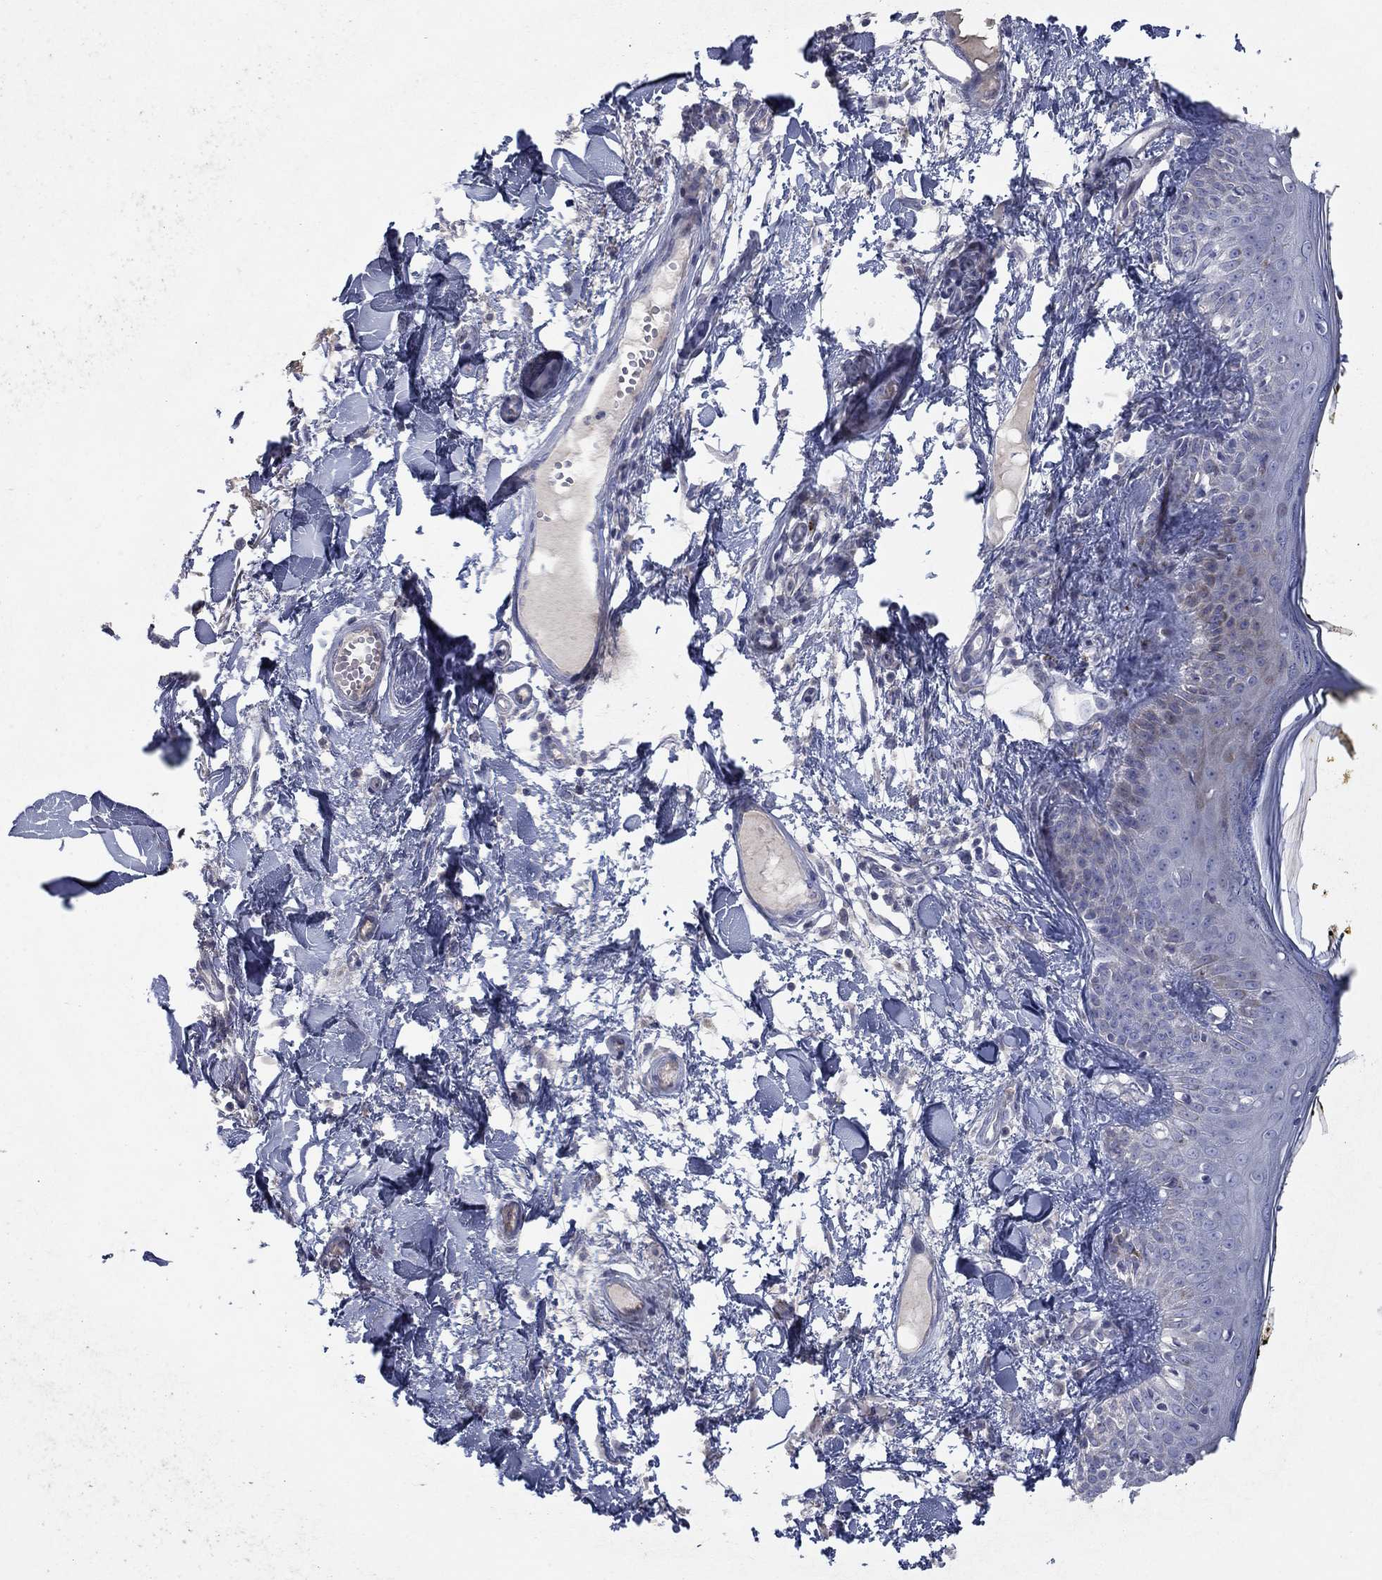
{"staining": {"intensity": "negative", "quantity": "none", "location": "none"}, "tissue": "skin", "cell_type": "Fibroblasts", "image_type": "normal", "snomed": [{"axis": "morphology", "description": "Normal tissue, NOS"}, {"axis": "topography", "description": "Skin"}], "caption": "Protein analysis of normal skin reveals no significant positivity in fibroblasts. The staining is performed using DAB brown chromogen with nuclei counter-stained in using hematoxylin.", "gene": "TMEM249", "patient": {"sex": "male", "age": 76}}